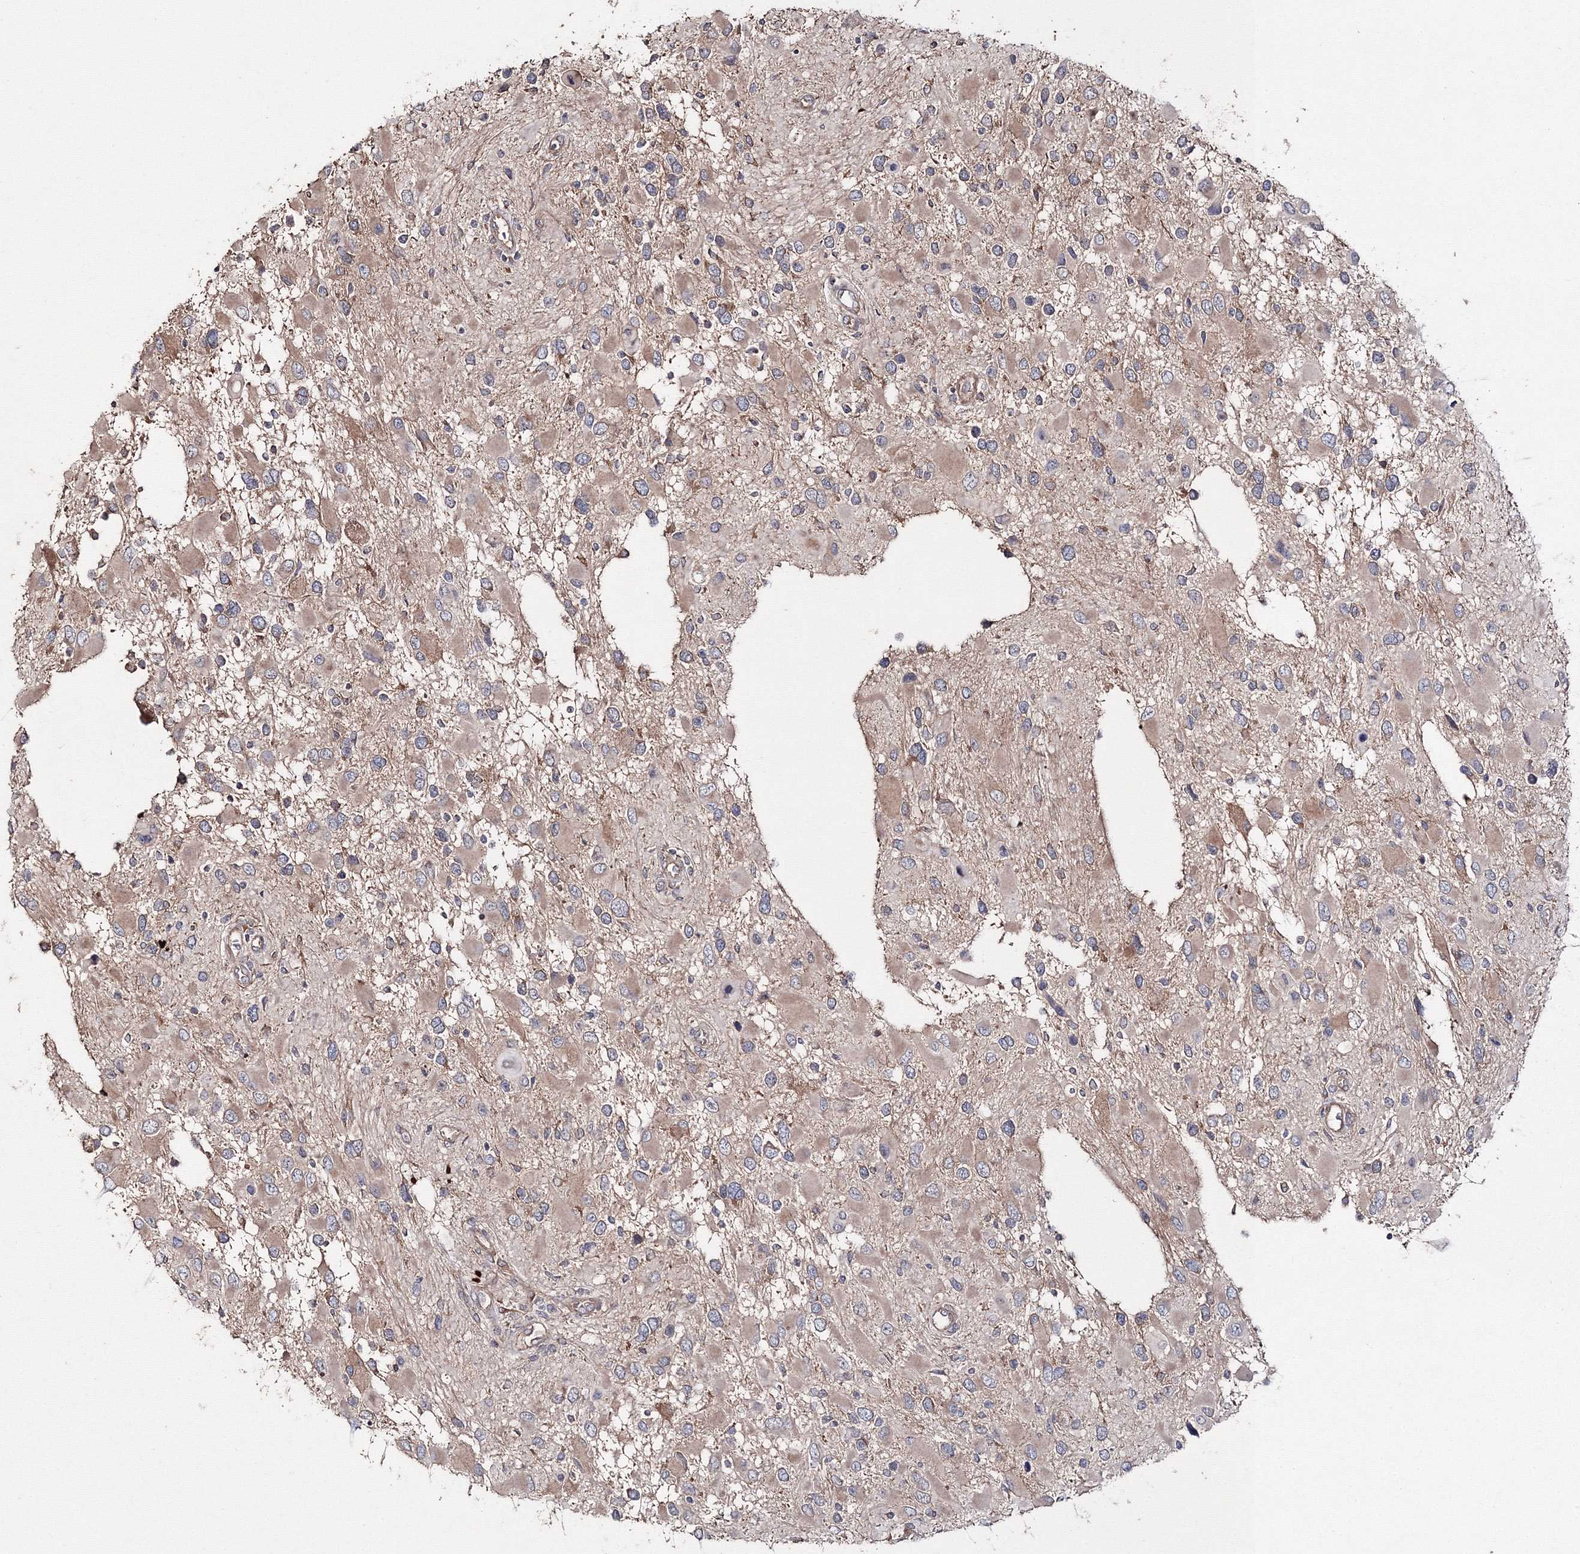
{"staining": {"intensity": "weak", "quantity": ">75%", "location": "cytoplasmic/membranous"}, "tissue": "glioma", "cell_type": "Tumor cells", "image_type": "cancer", "snomed": [{"axis": "morphology", "description": "Glioma, malignant, High grade"}, {"axis": "topography", "description": "Brain"}], "caption": "DAB immunohistochemical staining of malignant glioma (high-grade) demonstrates weak cytoplasmic/membranous protein positivity in approximately >75% of tumor cells. (DAB (3,3'-diaminobenzidine) IHC with brightfield microscopy, high magnification).", "gene": "DDO", "patient": {"sex": "male", "age": 53}}